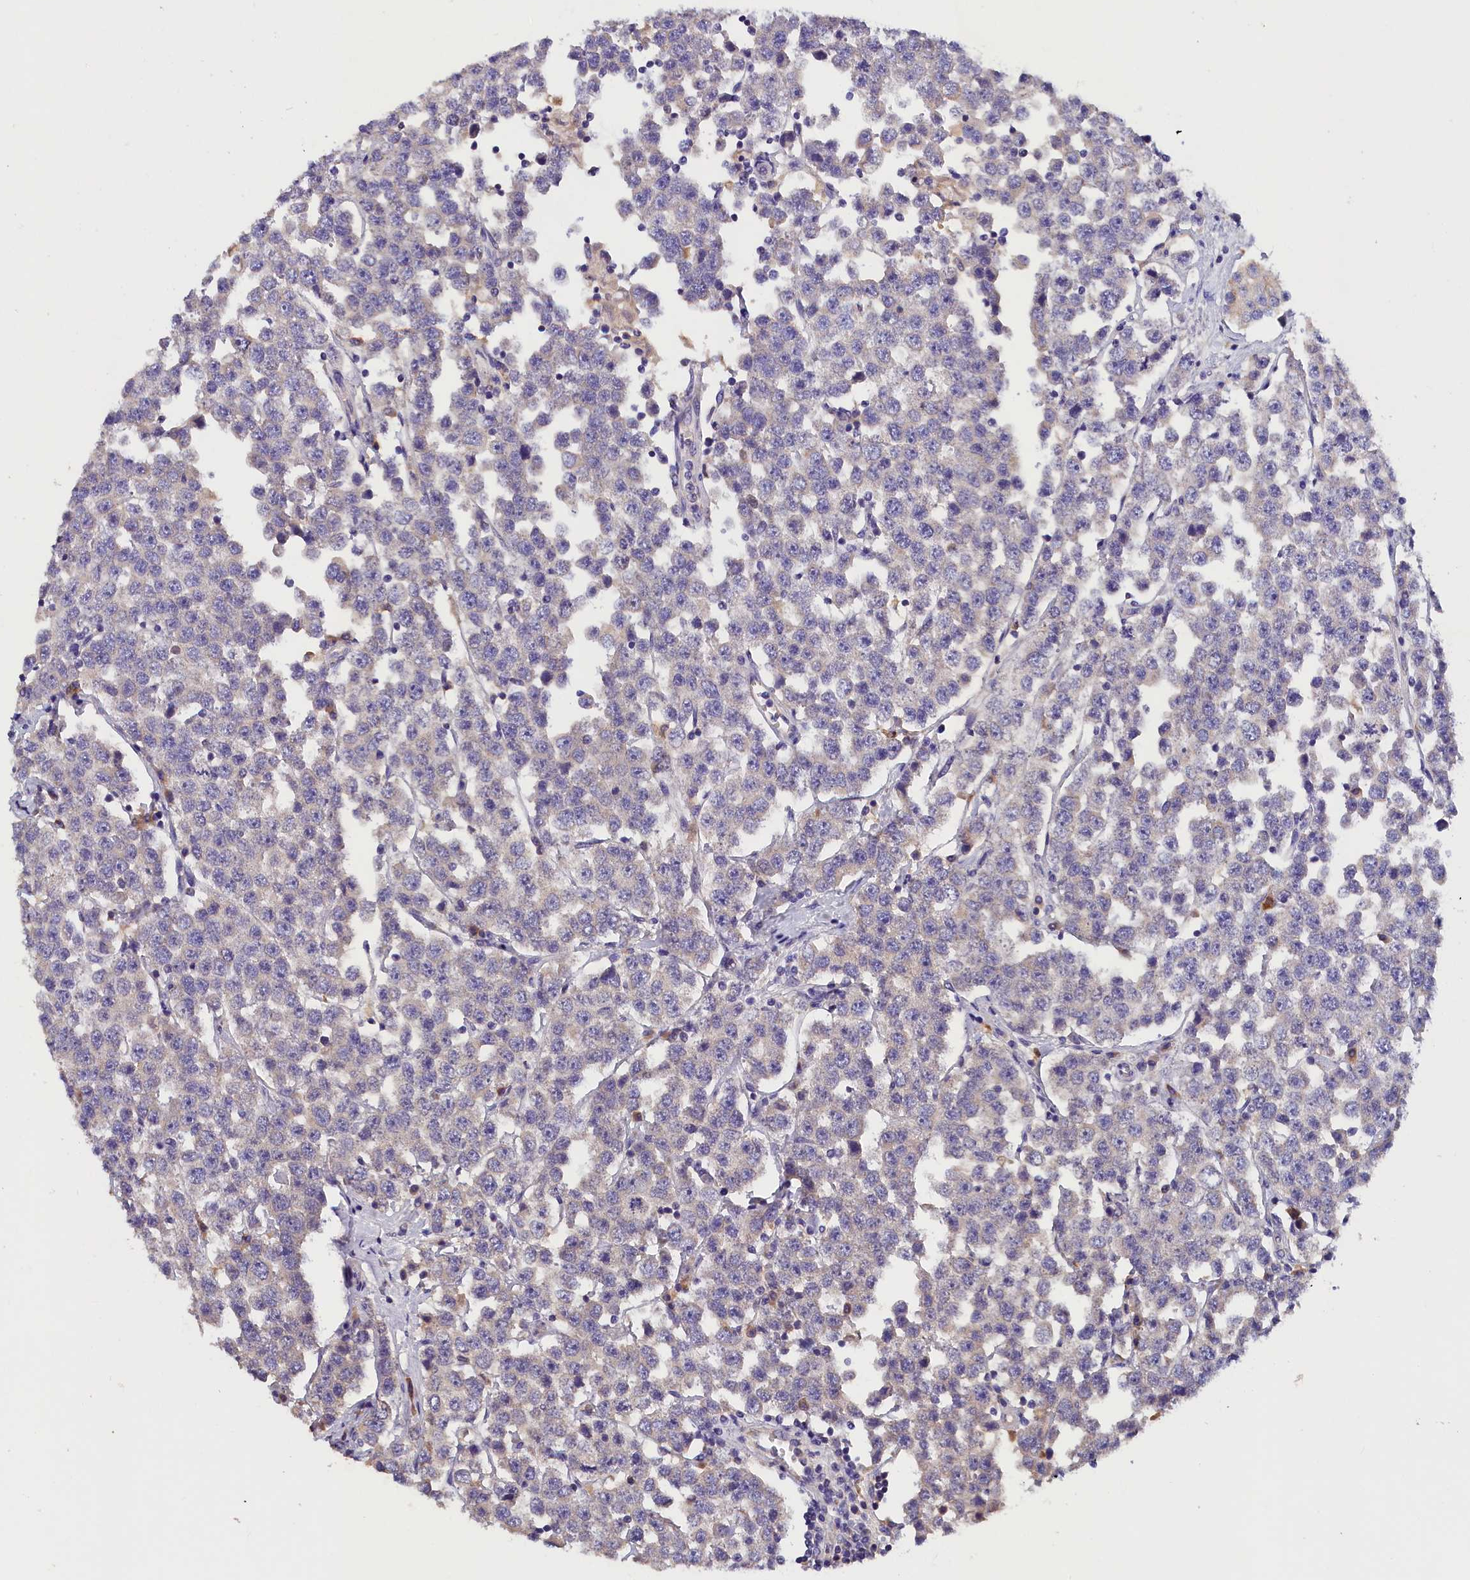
{"staining": {"intensity": "negative", "quantity": "none", "location": "none"}, "tissue": "testis cancer", "cell_type": "Tumor cells", "image_type": "cancer", "snomed": [{"axis": "morphology", "description": "Seminoma, NOS"}, {"axis": "topography", "description": "Testis"}], "caption": "Testis seminoma stained for a protein using immunohistochemistry (IHC) demonstrates no staining tumor cells.", "gene": "ST7L", "patient": {"sex": "male", "age": 28}}